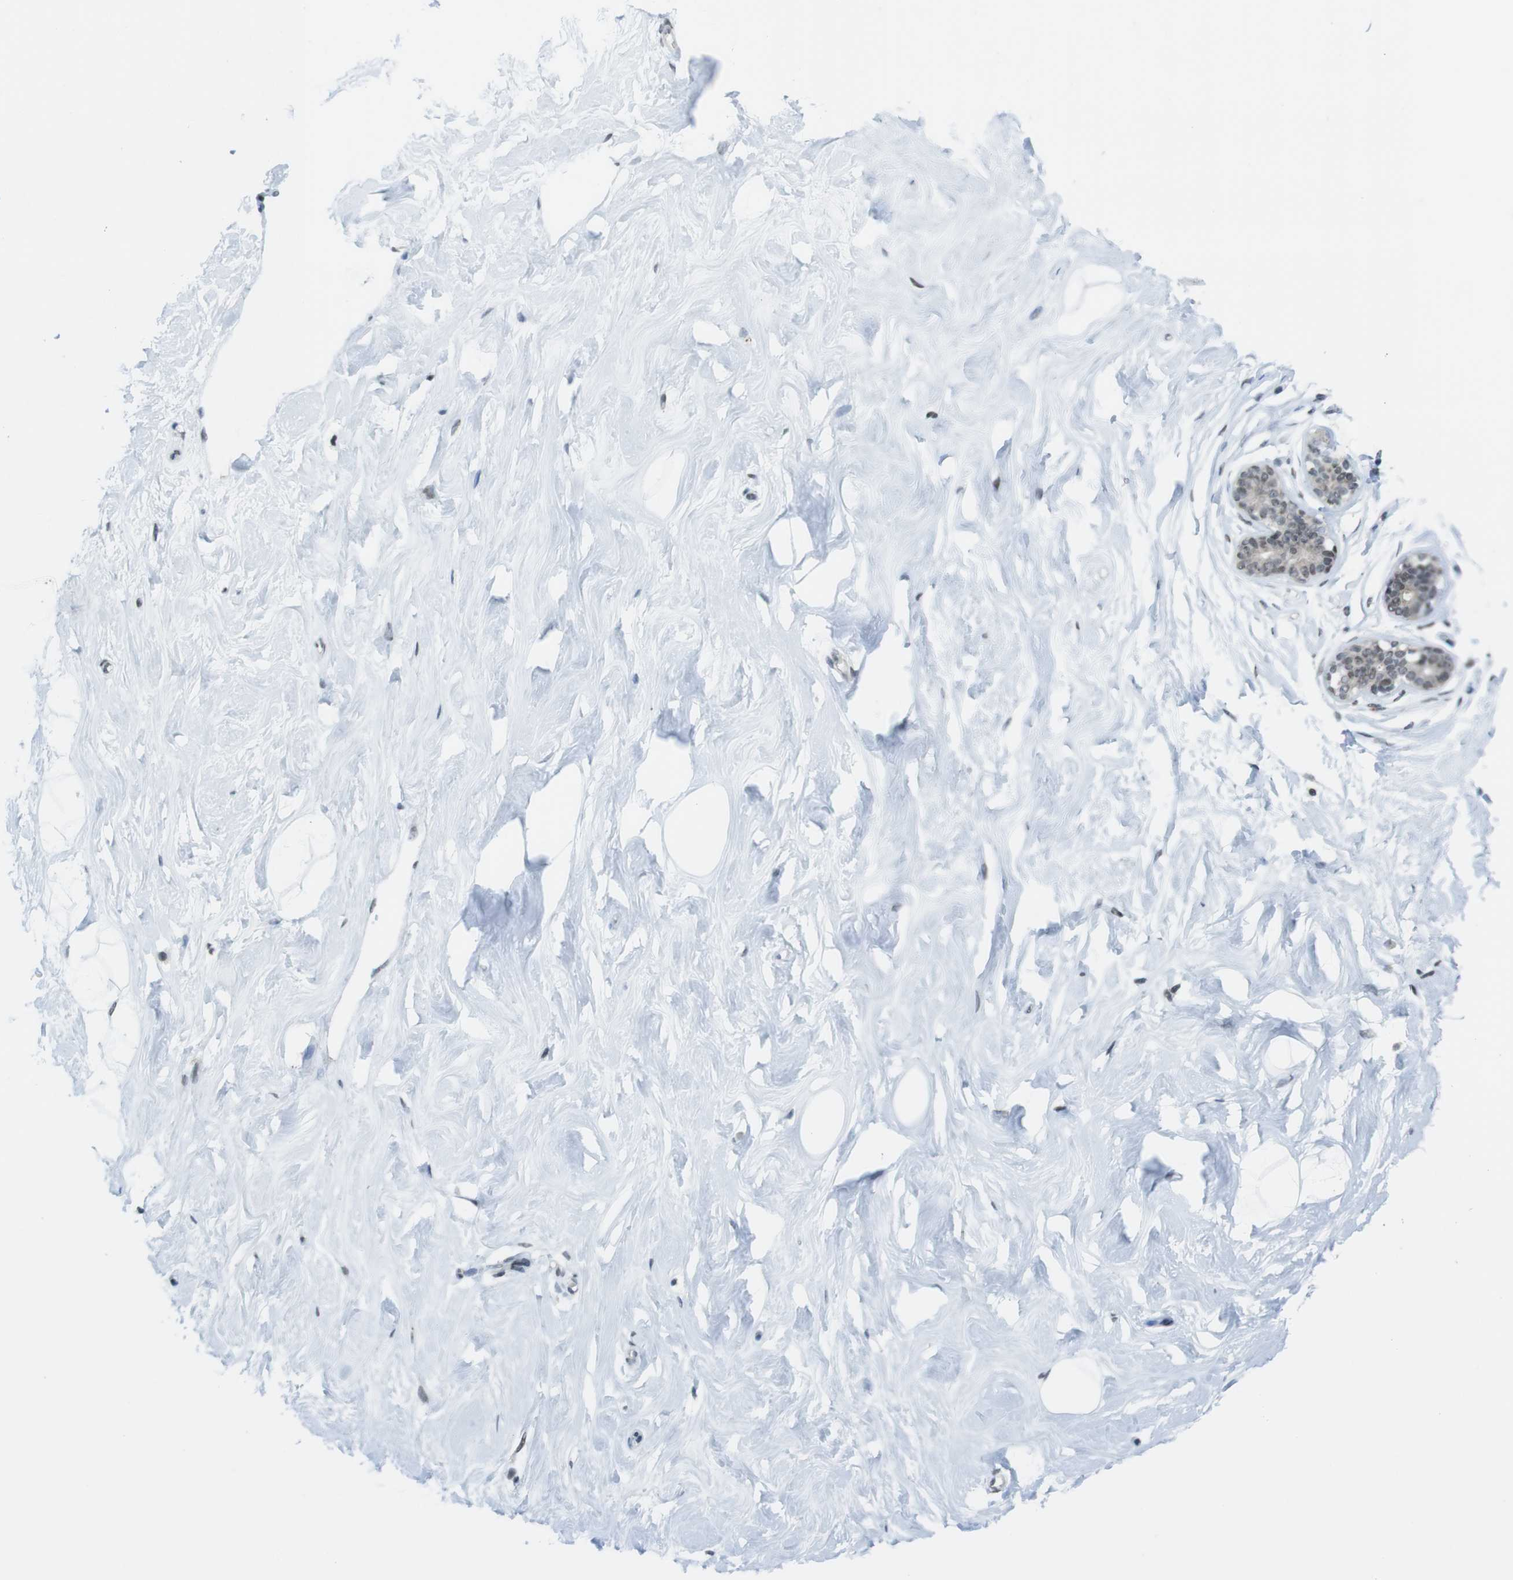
{"staining": {"intensity": "negative", "quantity": "none", "location": "none"}, "tissue": "breast", "cell_type": "Adipocytes", "image_type": "normal", "snomed": [{"axis": "morphology", "description": "Normal tissue, NOS"}, {"axis": "topography", "description": "Breast"}], "caption": "This is an immunohistochemistry histopathology image of benign breast. There is no positivity in adipocytes.", "gene": "UBB", "patient": {"sex": "female", "age": 23}}